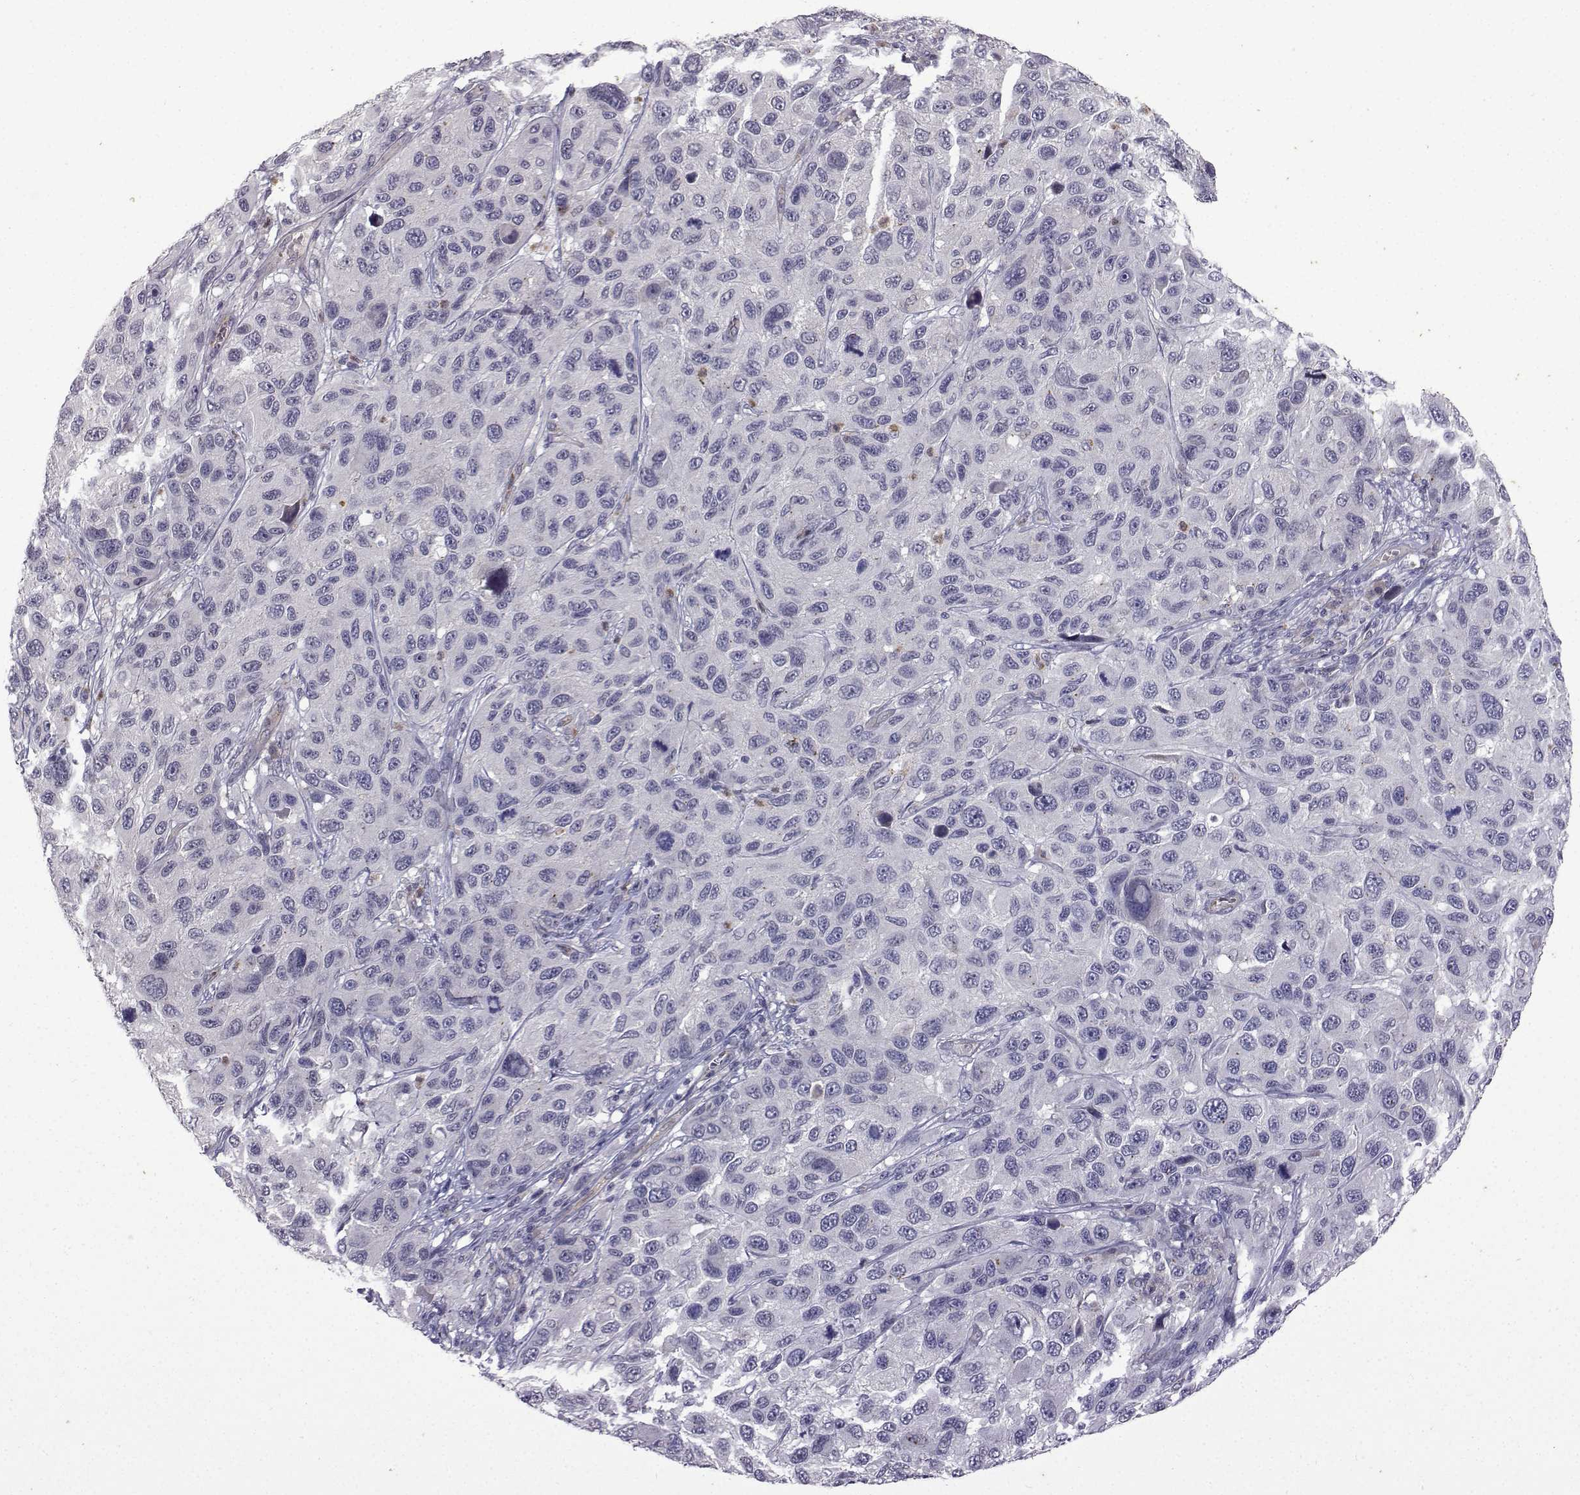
{"staining": {"intensity": "negative", "quantity": "none", "location": "none"}, "tissue": "melanoma", "cell_type": "Tumor cells", "image_type": "cancer", "snomed": [{"axis": "morphology", "description": "Malignant melanoma, NOS"}, {"axis": "topography", "description": "Skin"}], "caption": "Immunohistochemical staining of human melanoma reveals no significant staining in tumor cells. The staining is performed using DAB (3,3'-diaminobenzidine) brown chromogen with nuclei counter-stained in using hematoxylin.", "gene": "OPRD1", "patient": {"sex": "male", "age": 53}}